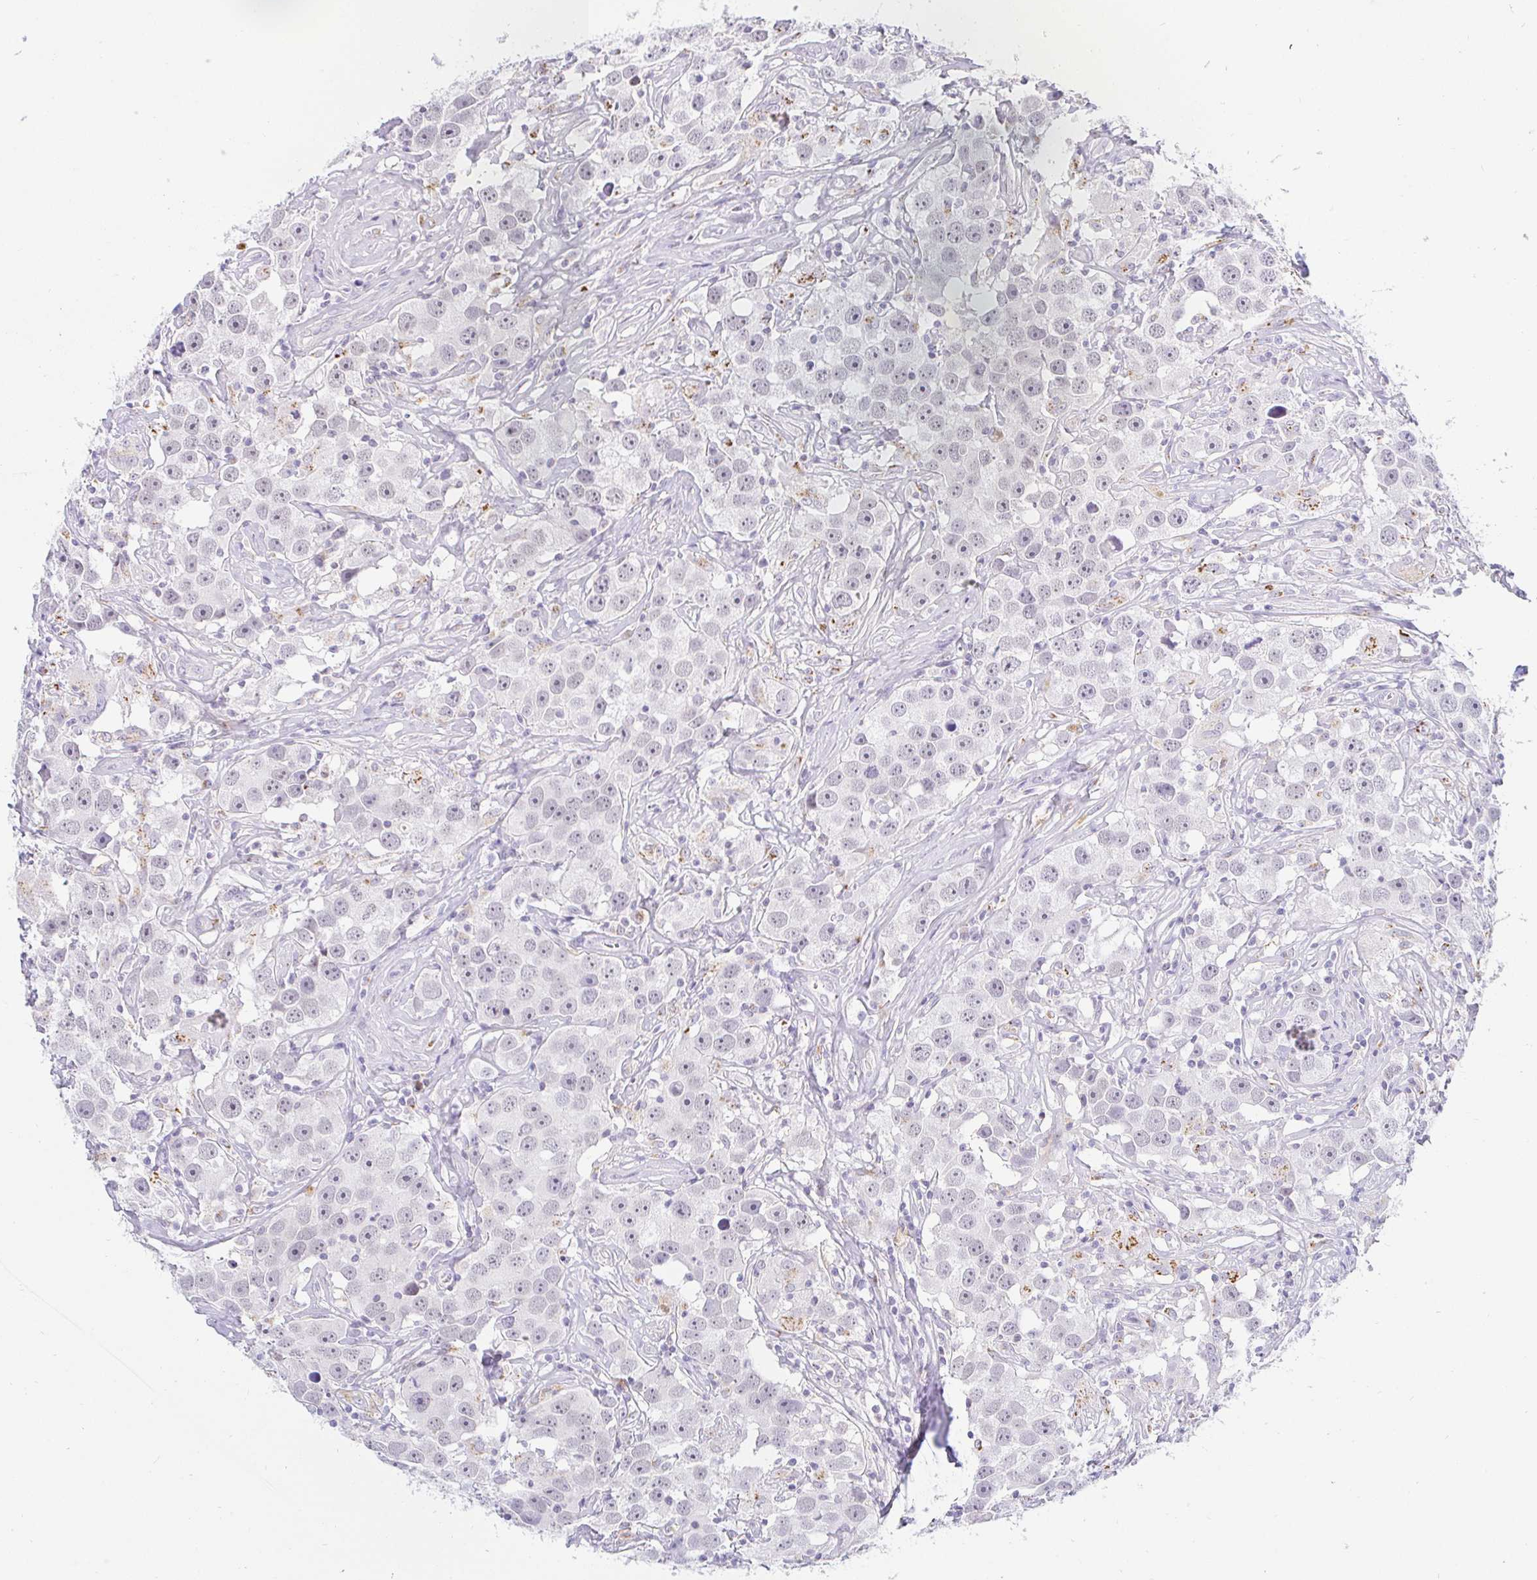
{"staining": {"intensity": "negative", "quantity": "none", "location": "none"}, "tissue": "testis cancer", "cell_type": "Tumor cells", "image_type": "cancer", "snomed": [{"axis": "morphology", "description": "Seminoma, NOS"}, {"axis": "topography", "description": "Testis"}], "caption": "Testis seminoma was stained to show a protein in brown. There is no significant staining in tumor cells.", "gene": "OR51D1", "patient": {"sex": "male", "age": 49}}